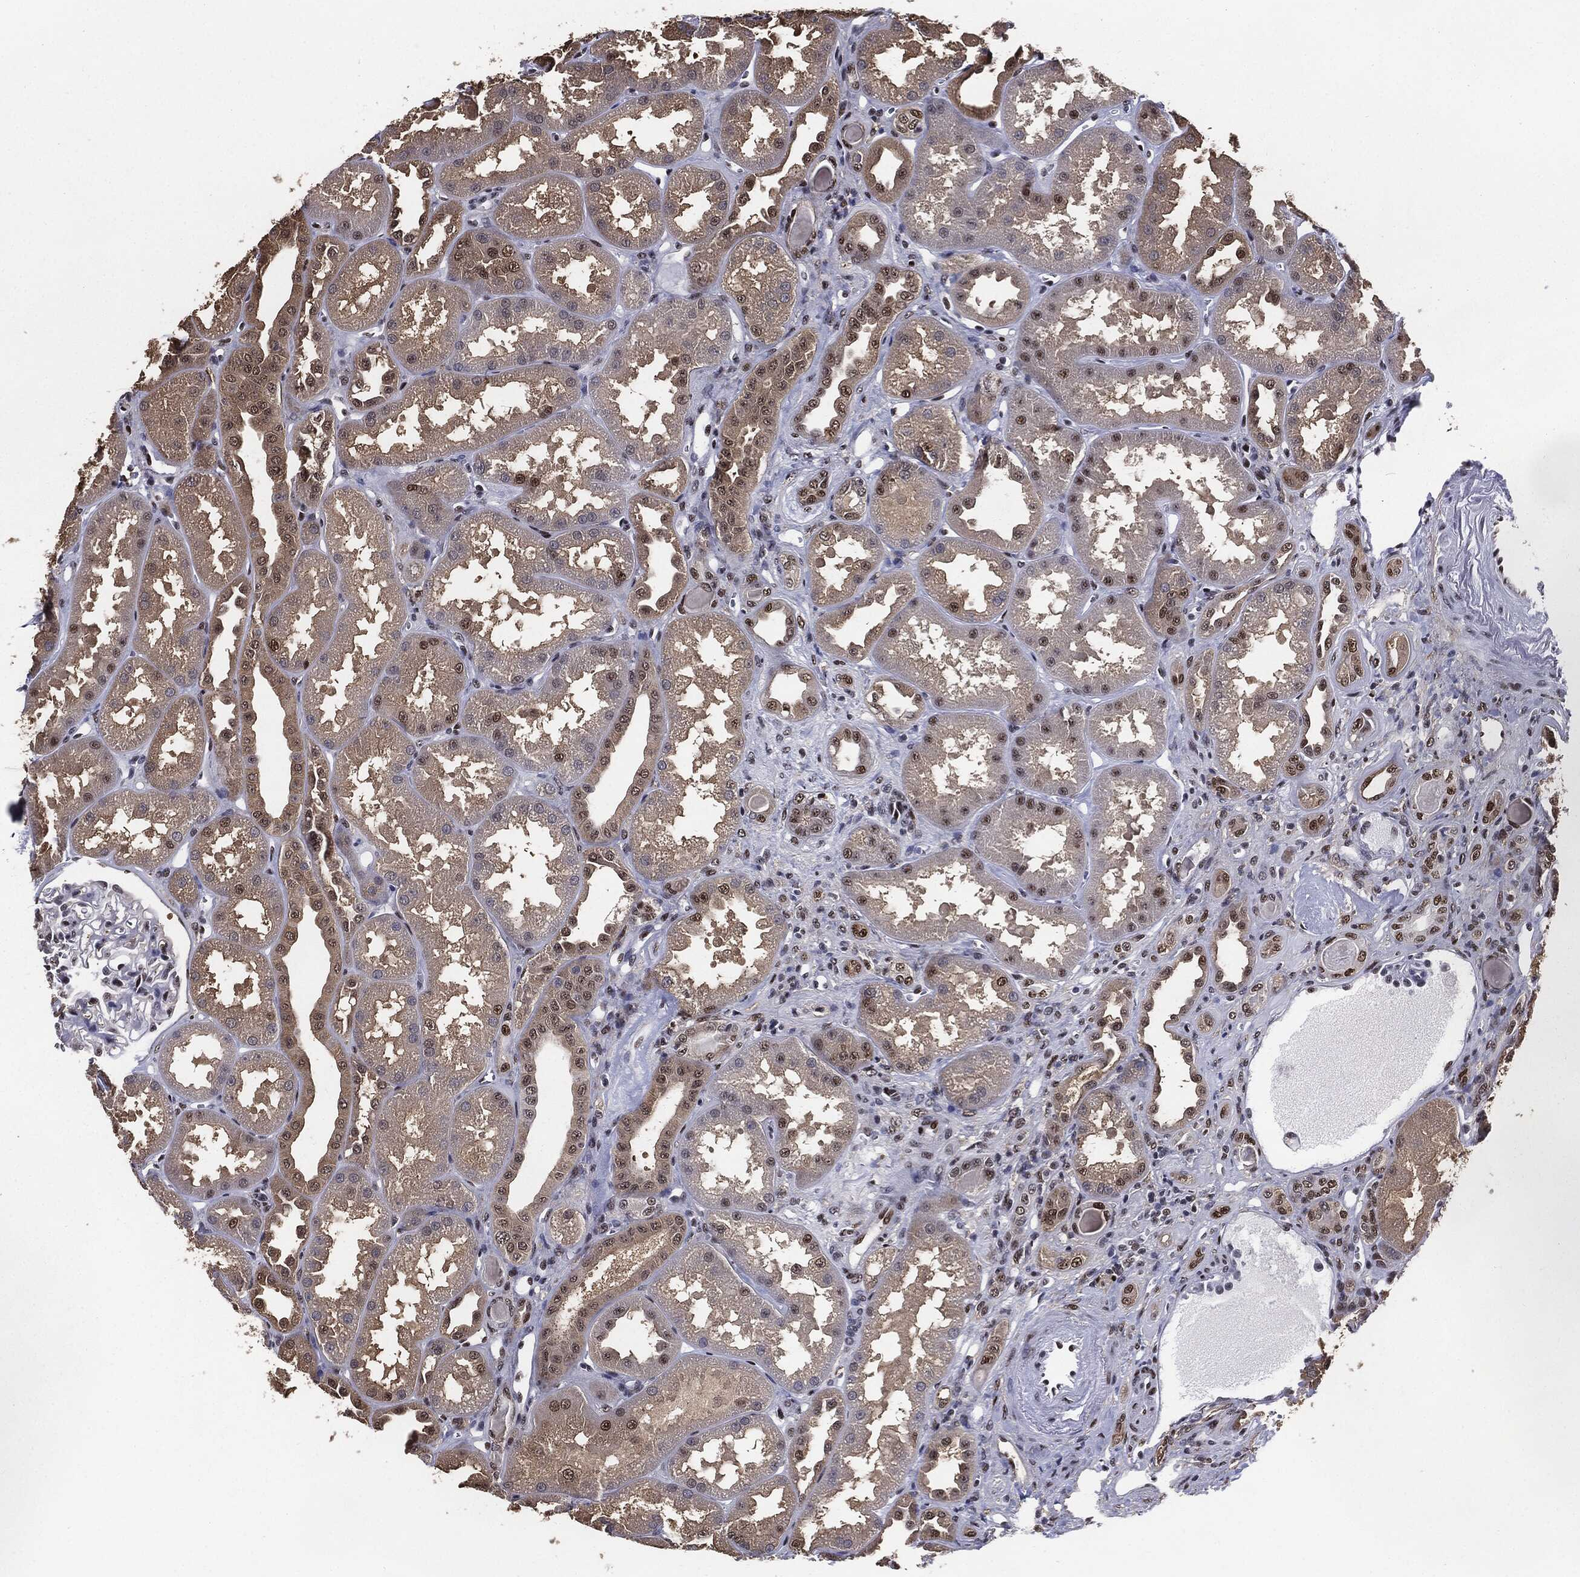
{"staining": {"intensity": "moderate", "quantity": "<25%", "location": "nuclear"}, "tissue": "kidney", "cell_type": "Cells in glomeruli", "image_type": "normal", "snomed": [{"axis": "morphology", "description": "Normal tissue, NOS"}, {"axis": "topography", "description": "Kidney"}], "caption": "Immunohistochemistry image of unremarkable kidney: kidney stained using immunohistochemistry (IHC) shows low levels of moderate protein expression localized specifically in the nuclear of cells in glomeruli, appearing as a nuclear brown color.", "gene": "JUN", "patient": {"sex": "male", "age": 61}}